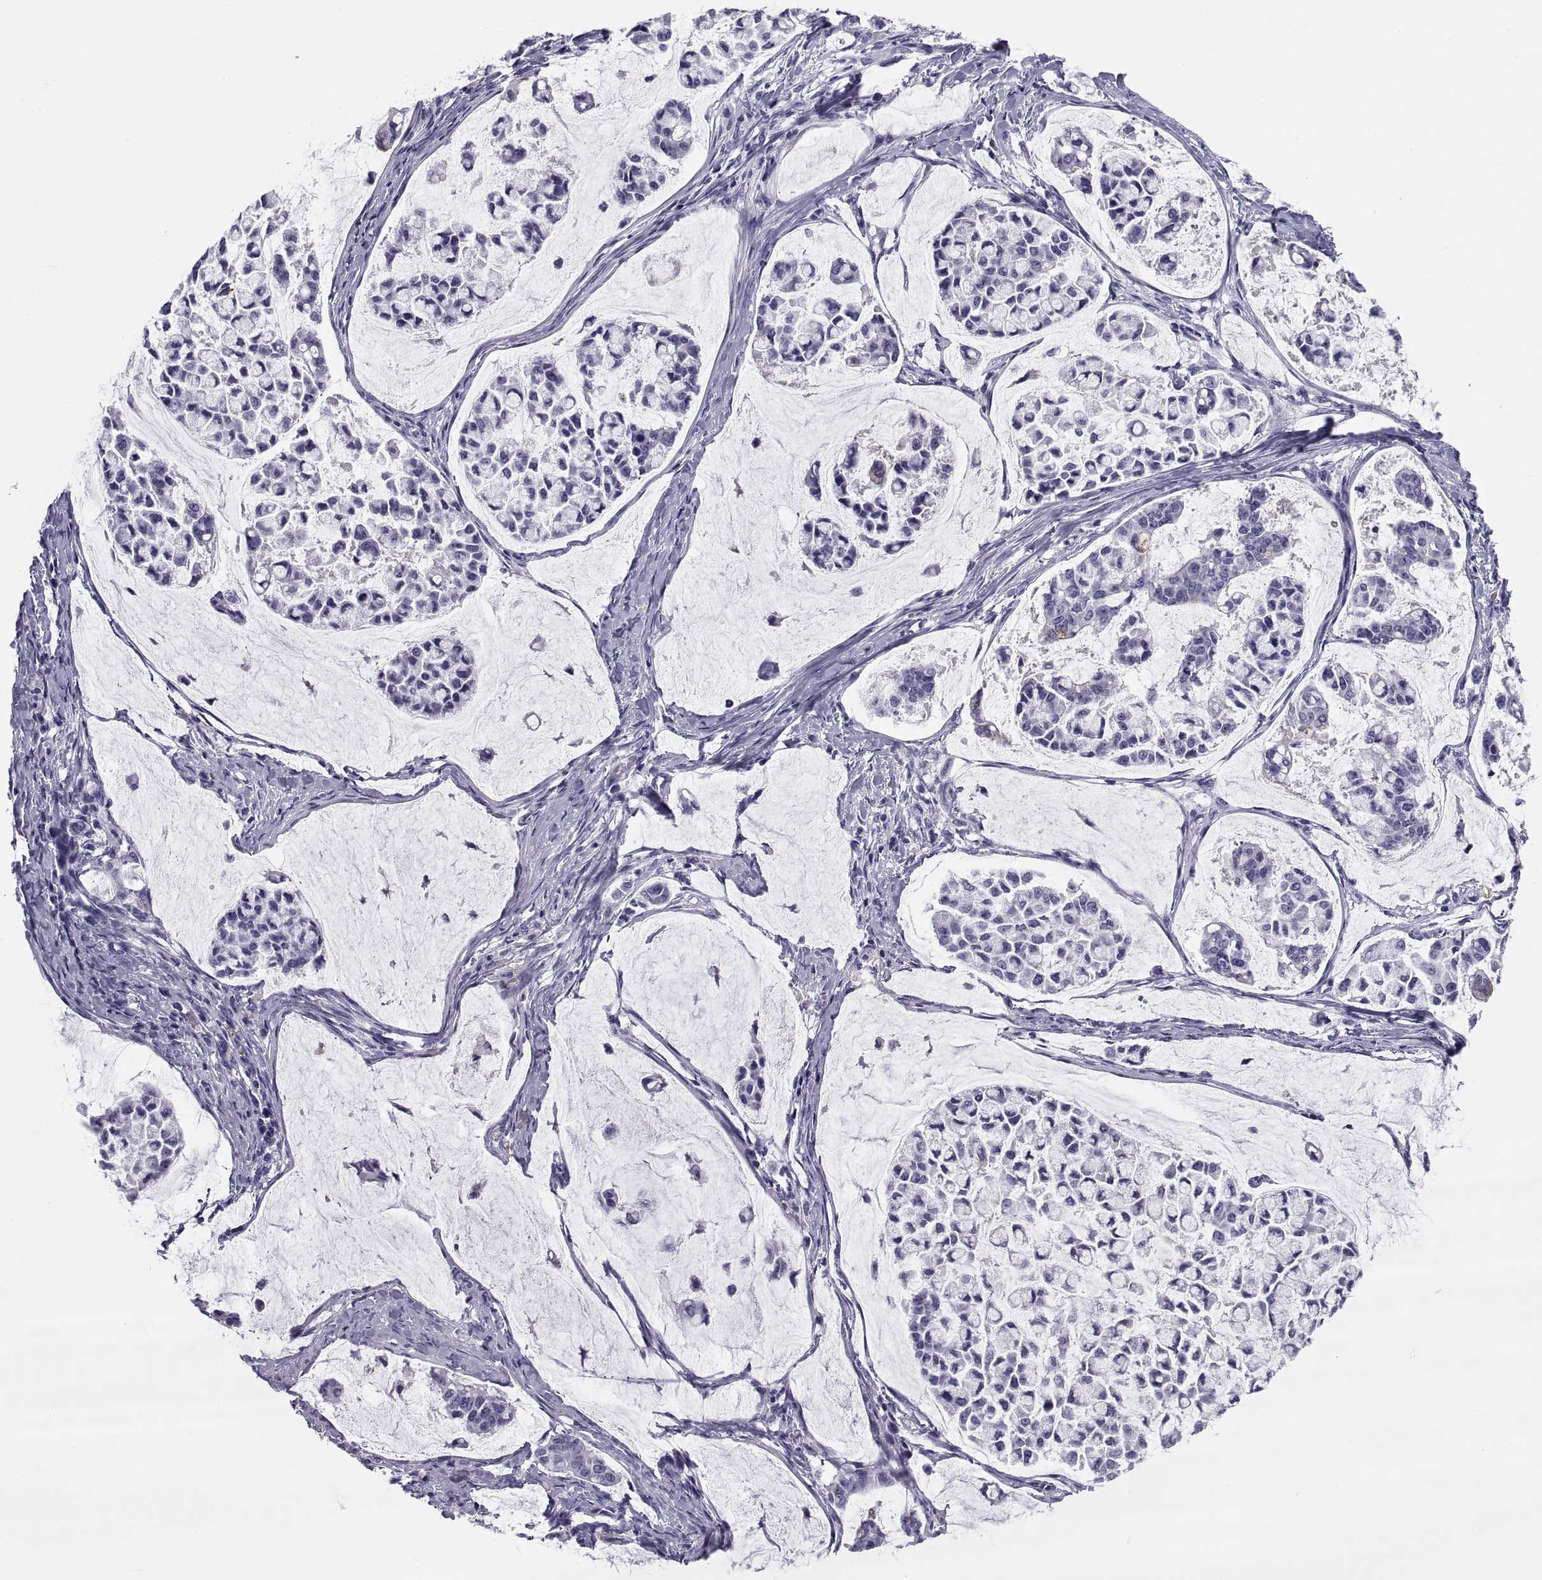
{"staining": {"intensity": "negative", "quantity": "none", "location": "none"}, "tissue": "stomach cancer", "cell_type": "Tumor cells", "image_type": "cancer", "snomed": [{"axis": "morphology", "description": "Adenocarcinoma, NOS"}, {"axis": "topography", "description": "Stomach"}], "caption": "Immunohistochemistry of human stomach adenocarcinoma displays no positivity in tumor cells.", "gene": "NPTX2", "patient": {"sex": "male", "age": 82}}